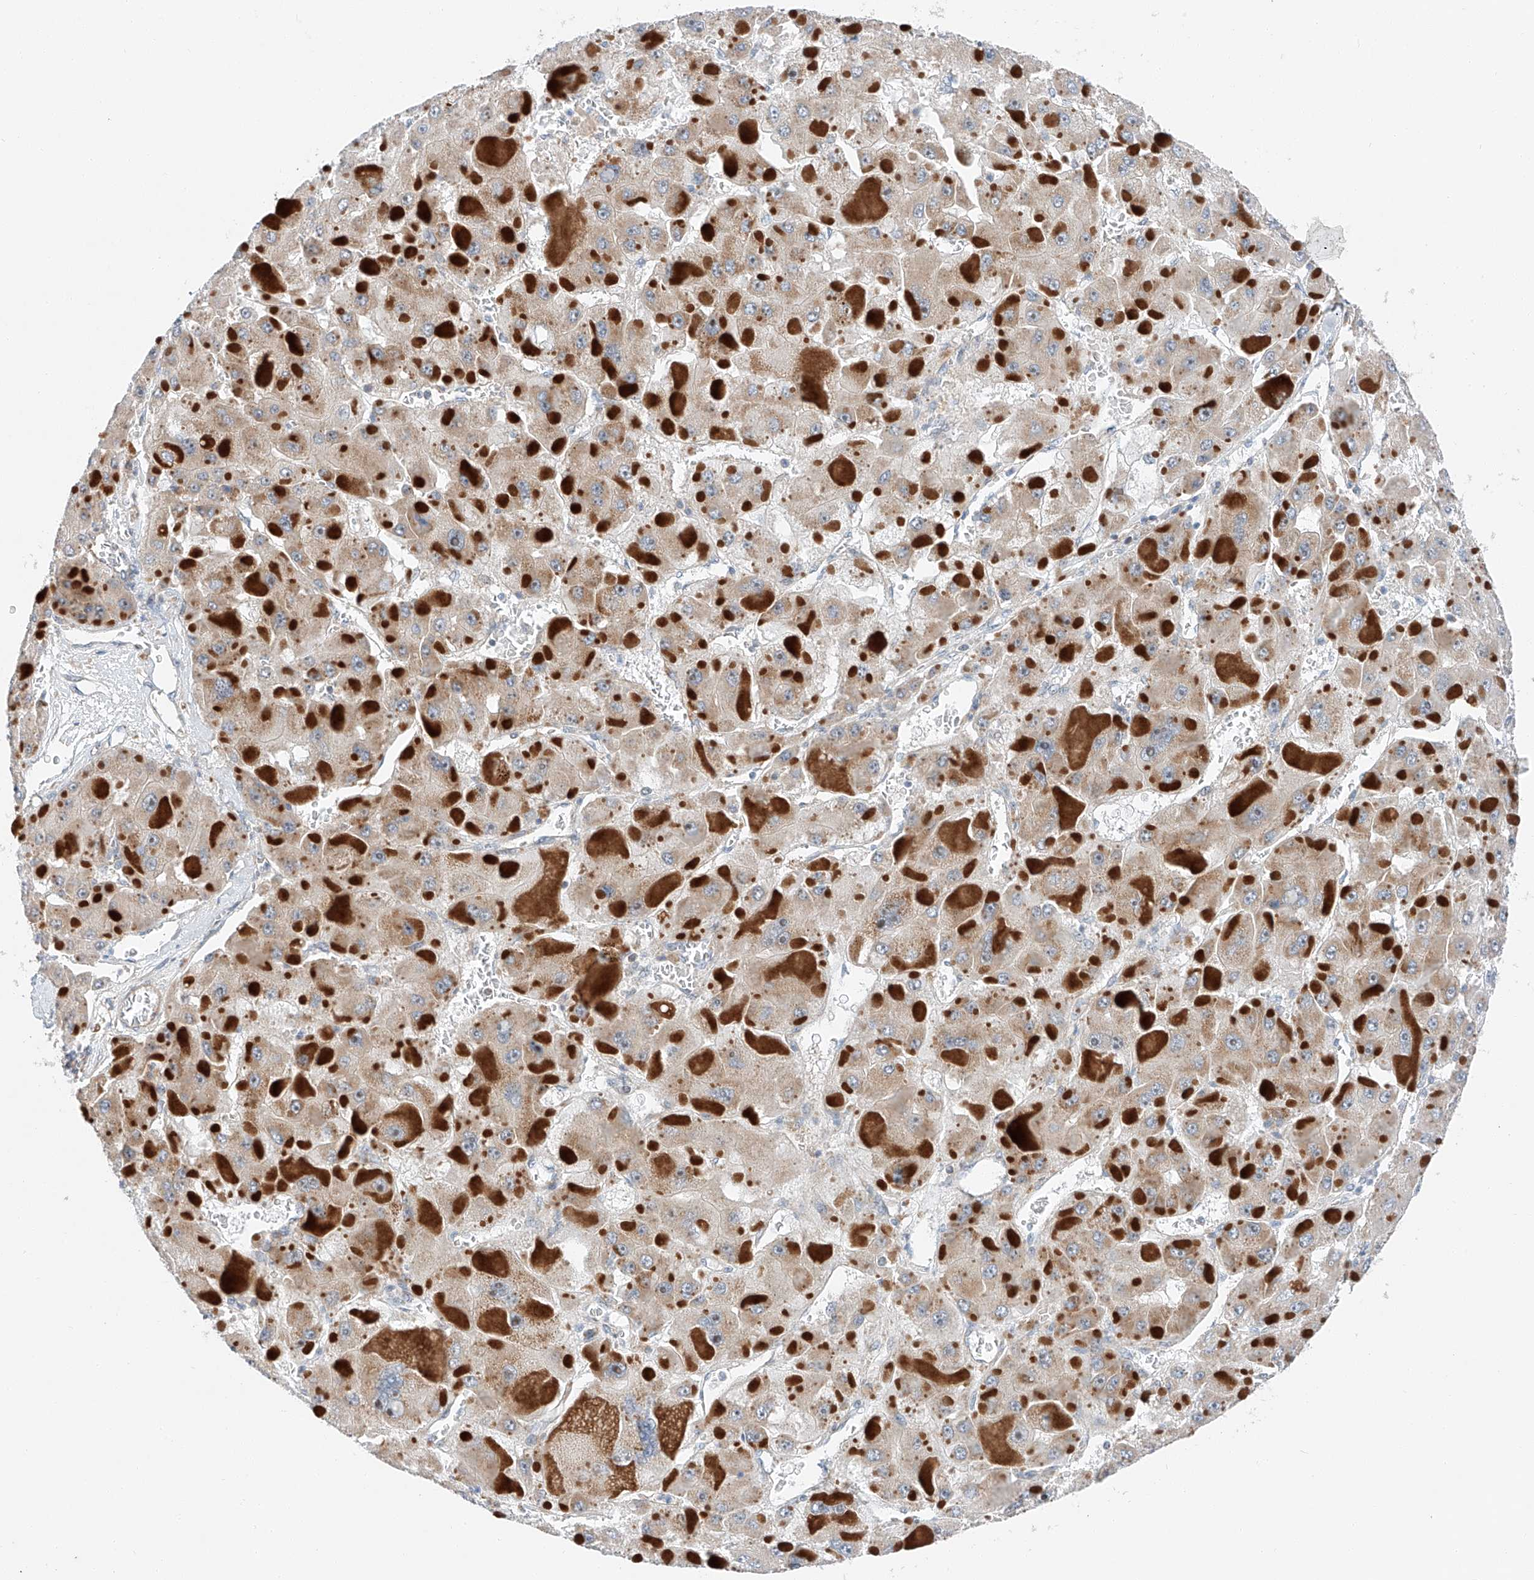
{"staining": {"intensity": "weak", "quantity": ">75%", "location": "cytoplasmic/membranous"}, "tissue": "liver cancer", "cell_type": "Tumor cells", "image_type": "cancer", "snomed": [{"axis": "morphology", "description": "Carcinoma, Hepatocellular, NOS"}, {"axis": "topography", "description": "Liver"}], "caption": "Immunohistochemistry (IHC) of hepatocellular carcinoma (liver) exhibits low levels of weak cytoplasmic/membranous positivity in about >75% of tumor cells.", "gene": "RUSC1", "patient": {"sex": "female", "age": 73}}